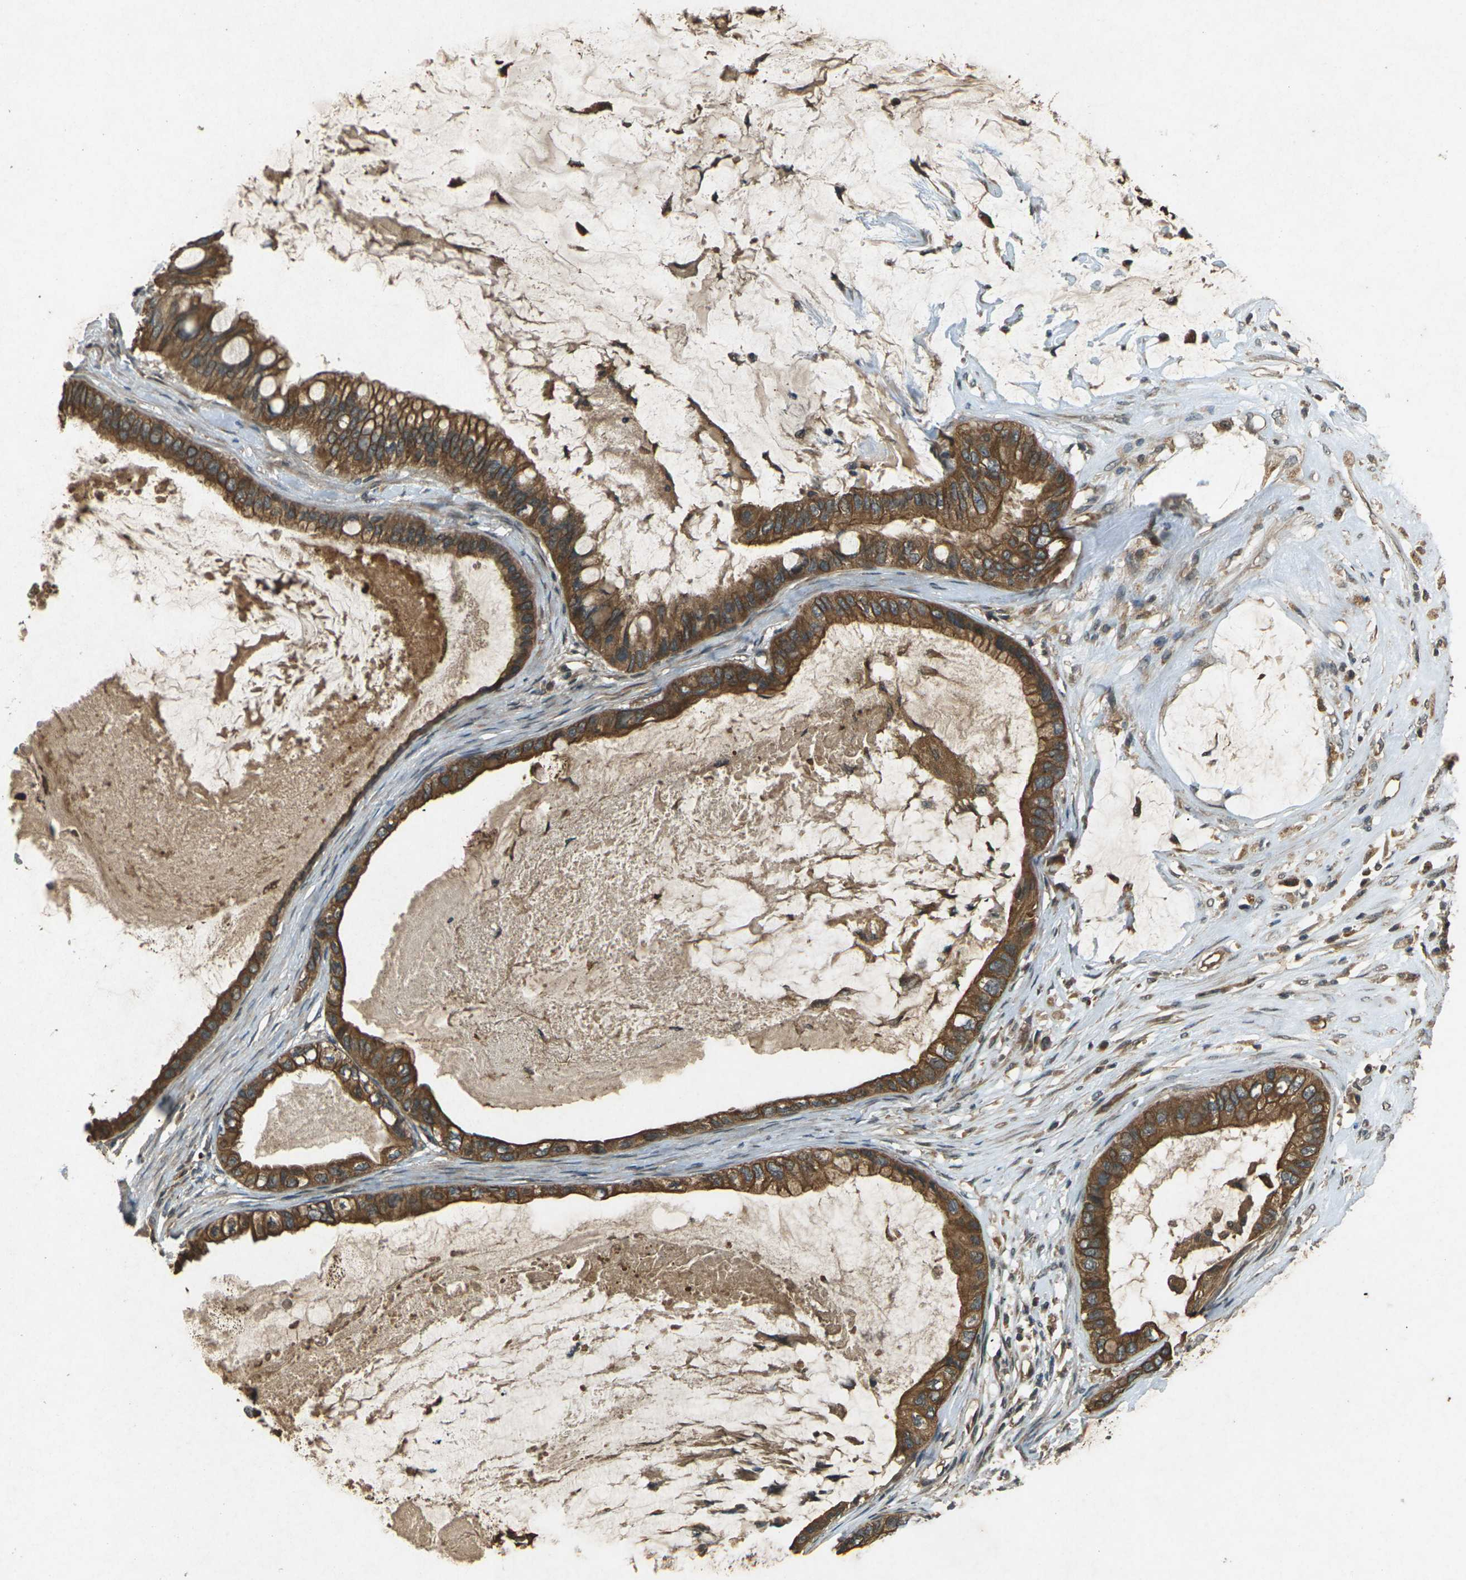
{"staining": {"intensity": "strong", "quantity": ">75%", "location": "cytoplasmic/membranous"}, "tissue": "ovarian cancer", "cell_type": "Tumor cells", "image_type": "cancer", "snomed": [{"axis": "morphology", "description": "Cystadenocarcinoma, mucinous, NOS"}, {"axis": "topography", "description": "Ovary"}], "caption": "Ovarian cancer (mucinous cystadenocarcinoma) tissue displays strong cytoplasmic/membranous expression in approximately >75% of tumor cells", "gene": "TAP1", "patient": {"sex": "female", "age": 80}}